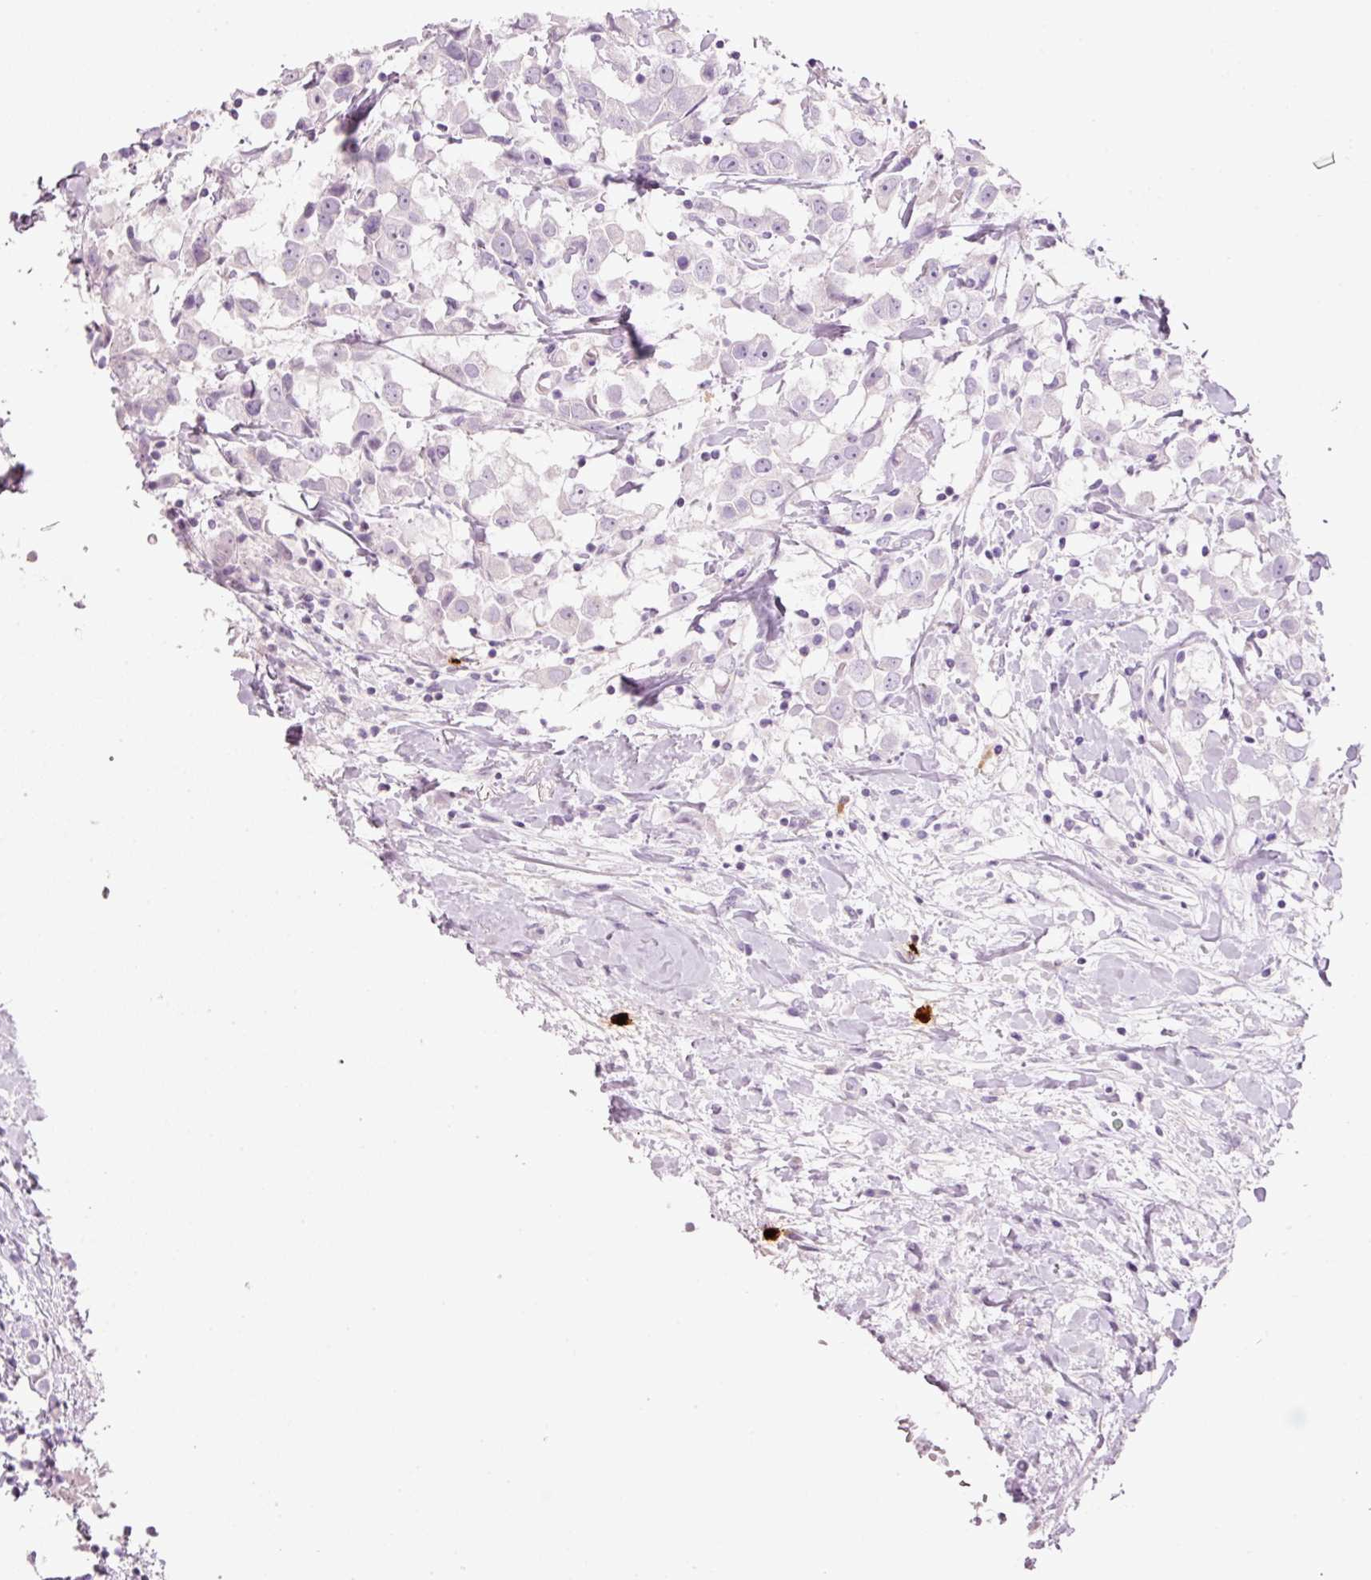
{"staining": {"intensity": "negative", "quantity": "none", "location": "none"}, "tissue": "breast cancer", "cell_type": "Tumor cells", "image_type": "cancer", "snomed": [{"axis": "morphology", "description": "Duct carcinoma"}, {"axis": "topography", "description": "Breast"}], "caption": "The photomicrograph demonstrates no staining of tumor cells in breast invasive ductal carcinoma.", "gene": "CMA1", "patient": {"sex": "female", "age": 61}}